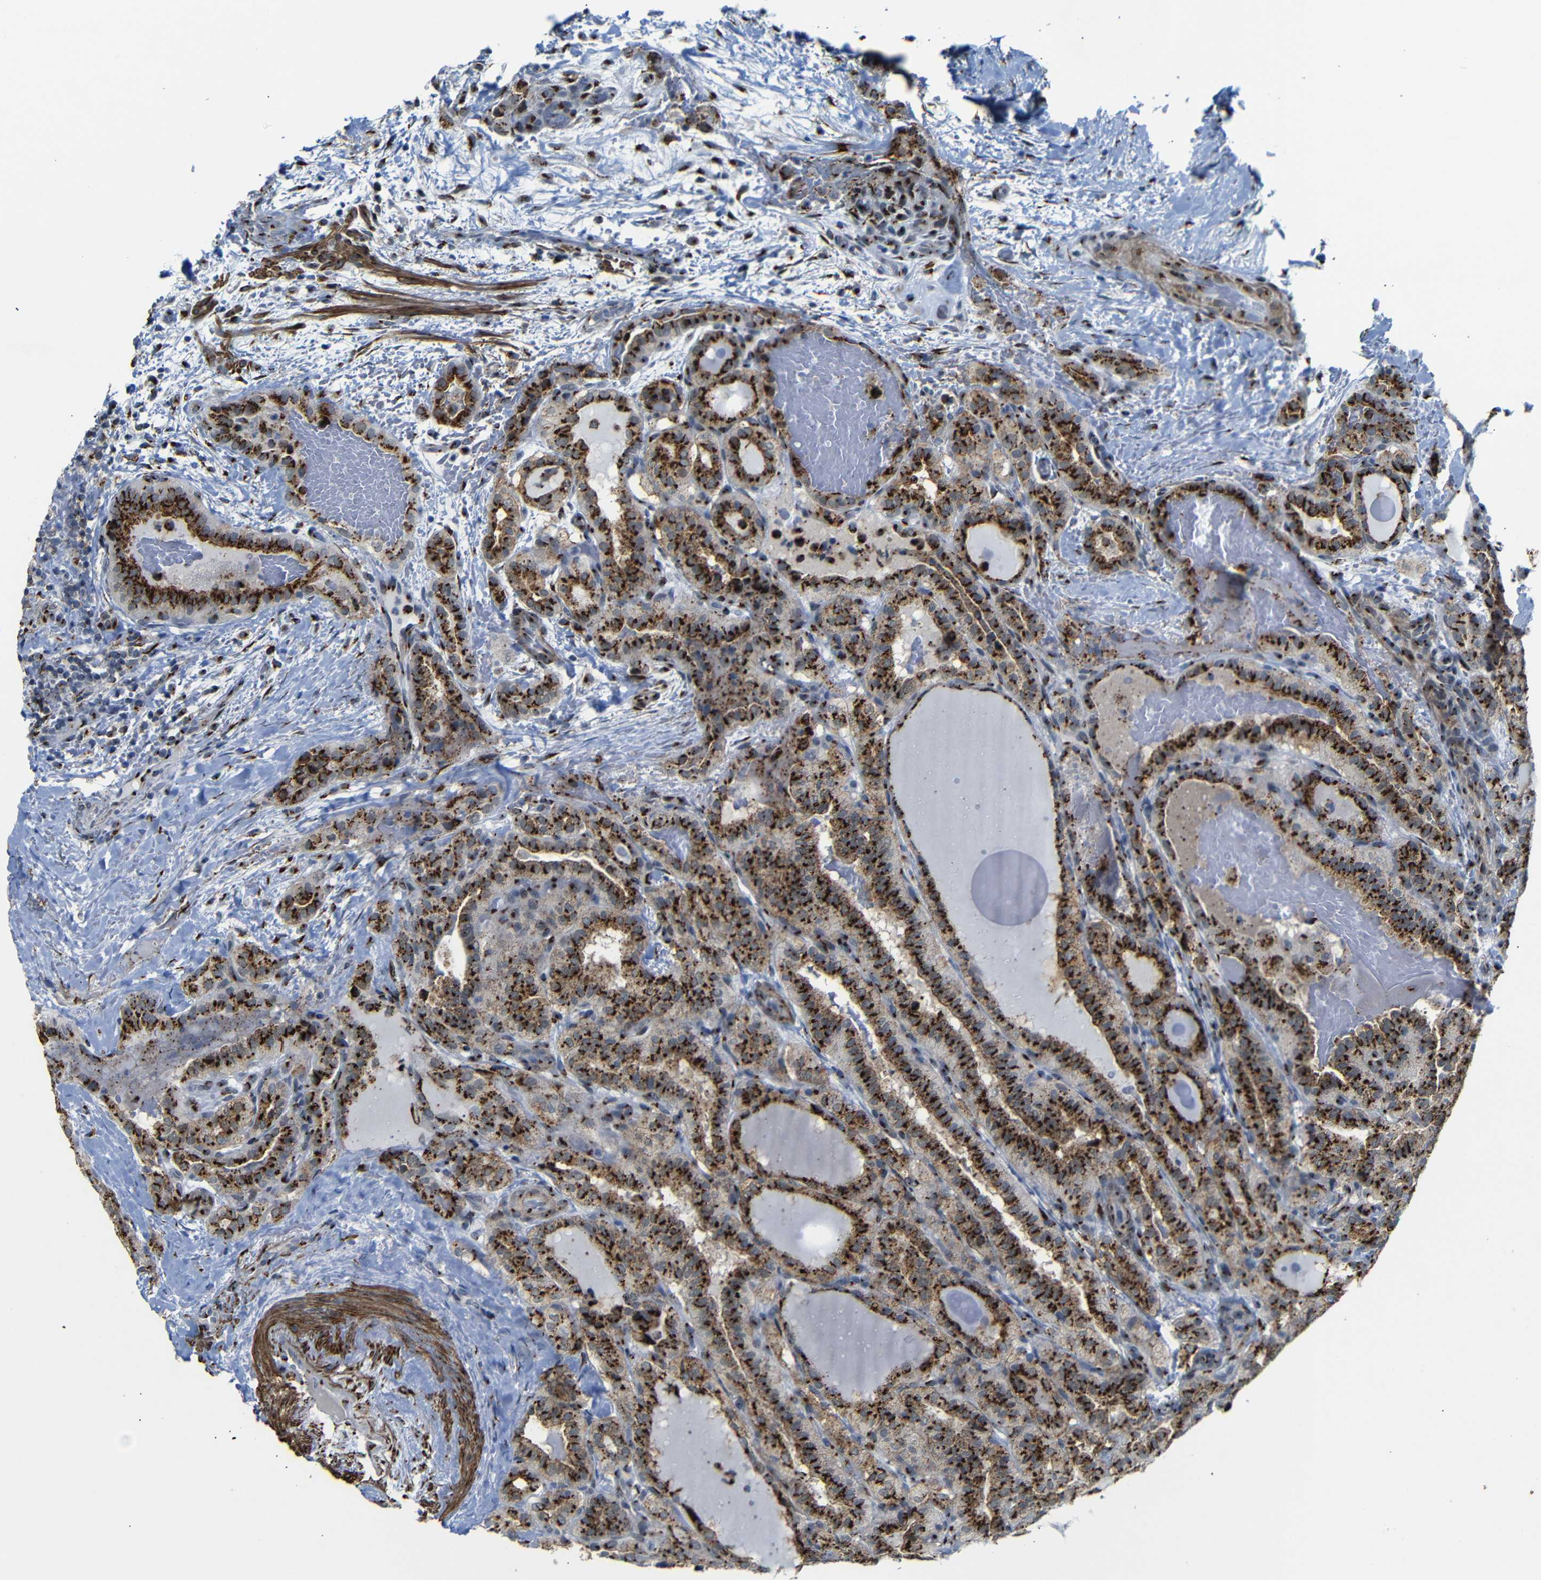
{"staining": {"intensity": "strong", "quantity": ">75%", "location": "cytoplasmic/membranous"}, "tissue": "thyroid cancer", "cell_type": "Tumor cells", "image_type": "cancer", "snomed": [{"axis": "morphology", "description": "Papillary adenocarcinoma, NOS"}, {"axis": "topography", "description": "Thyroid gland"}], "caption": "Immunohistochemical staining of human thyroid papillary adenocarcinoma exhibits strong cytoplasmic/membranous protein positivity in approximately >75% of tumor cells. Nuclei are stained in blue.", "gene": "TGOLN2", "patient": {"sex": "male", "age": 77}}